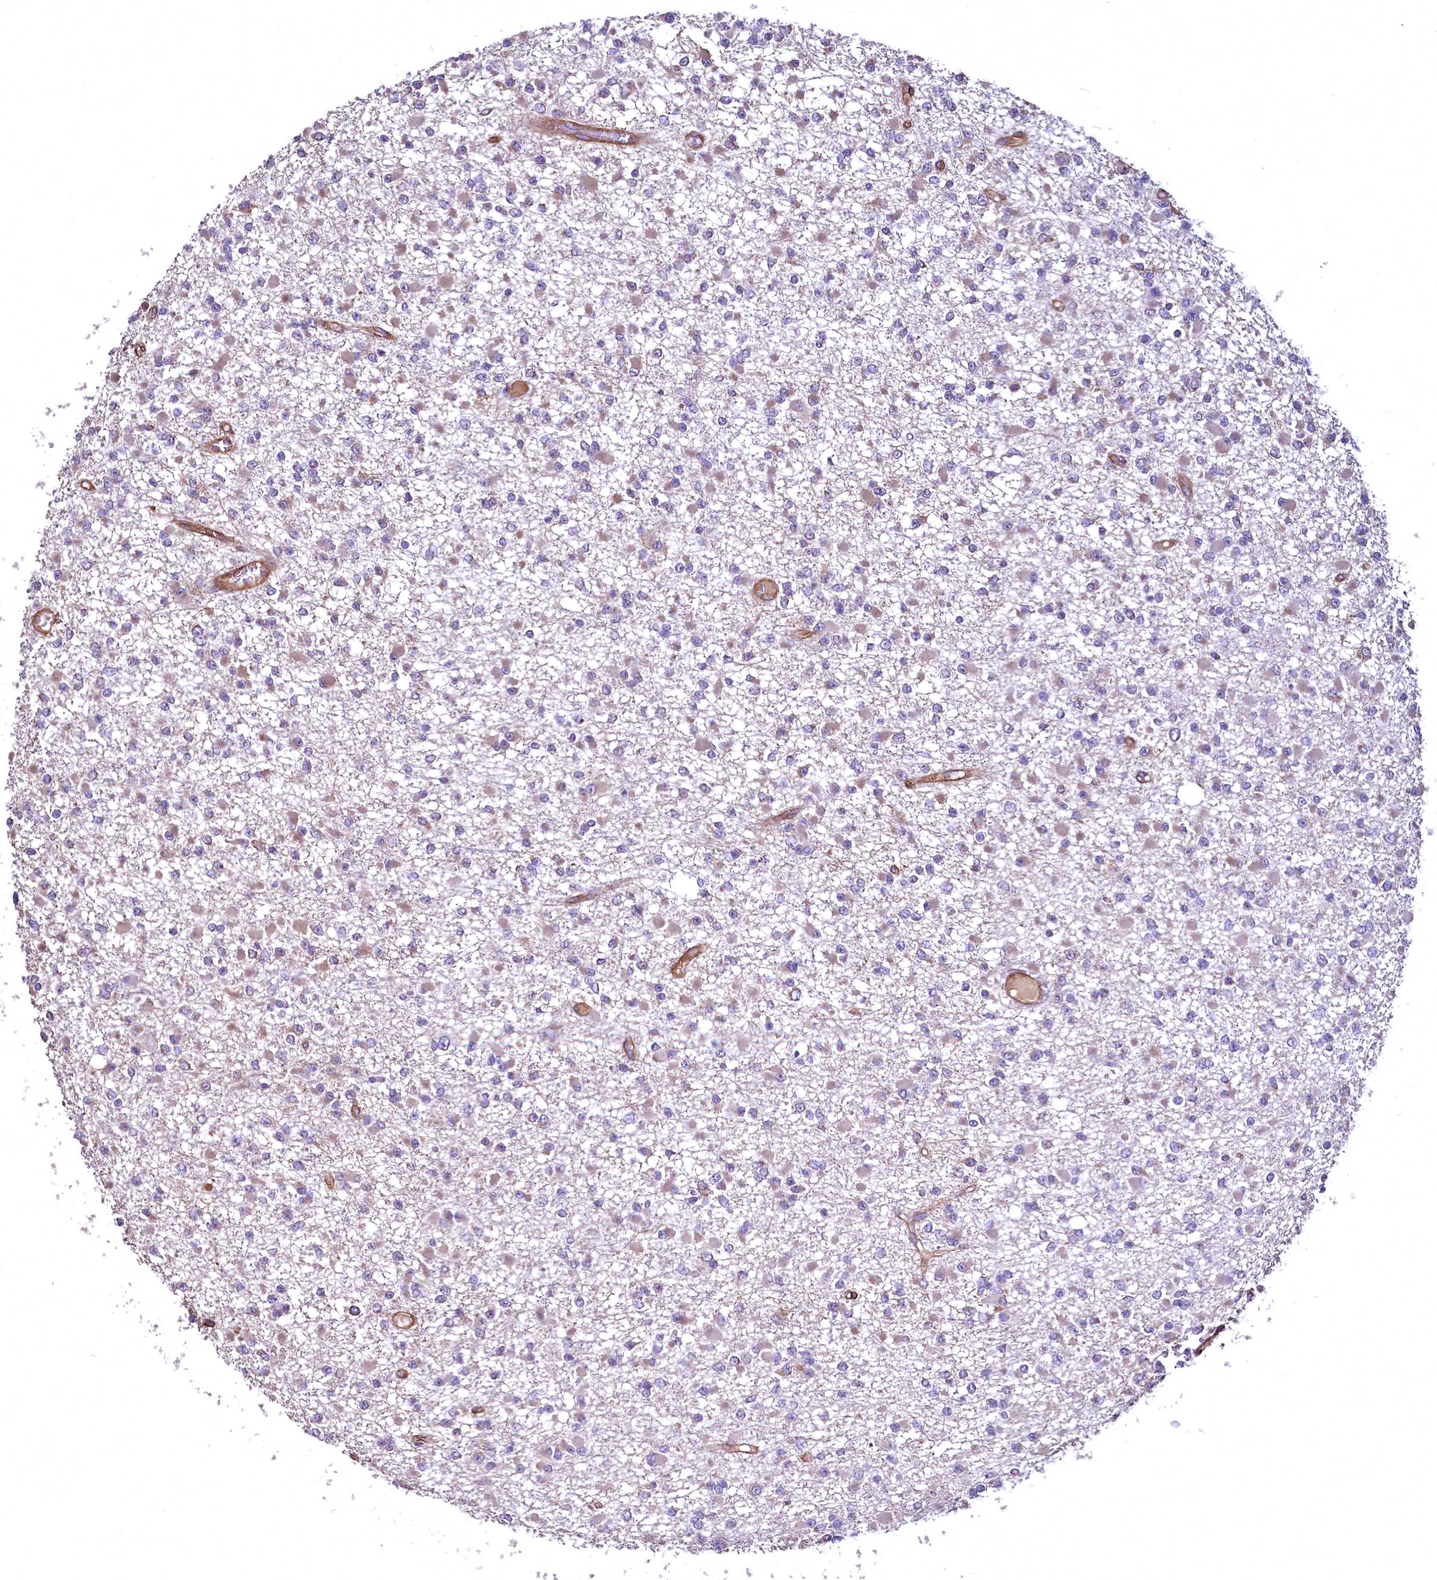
{"staining": {"intensity": "weak", "quantity": "25%-75%", "location": "cytoplasmic/membranous"}, "tissue": "glioma", "cell_type": "Tumor cells", "image_type": "cancer", "snomed": [{"axis": "morphology", "description": "Glioma, malignant, Low grade"}, {"axis": "topography", "description": "Brain"}], "caption": "DAB (3,3'-diaminobenzidine) immunohistochemical staining of human malignant glioma (low-grade) reveals weak cytoplasmic/membranous protein expression in approximately 25%-75% of tumor cells.", "gene": "TBCEL", "patient": {"sex": "female", "age": 22}}